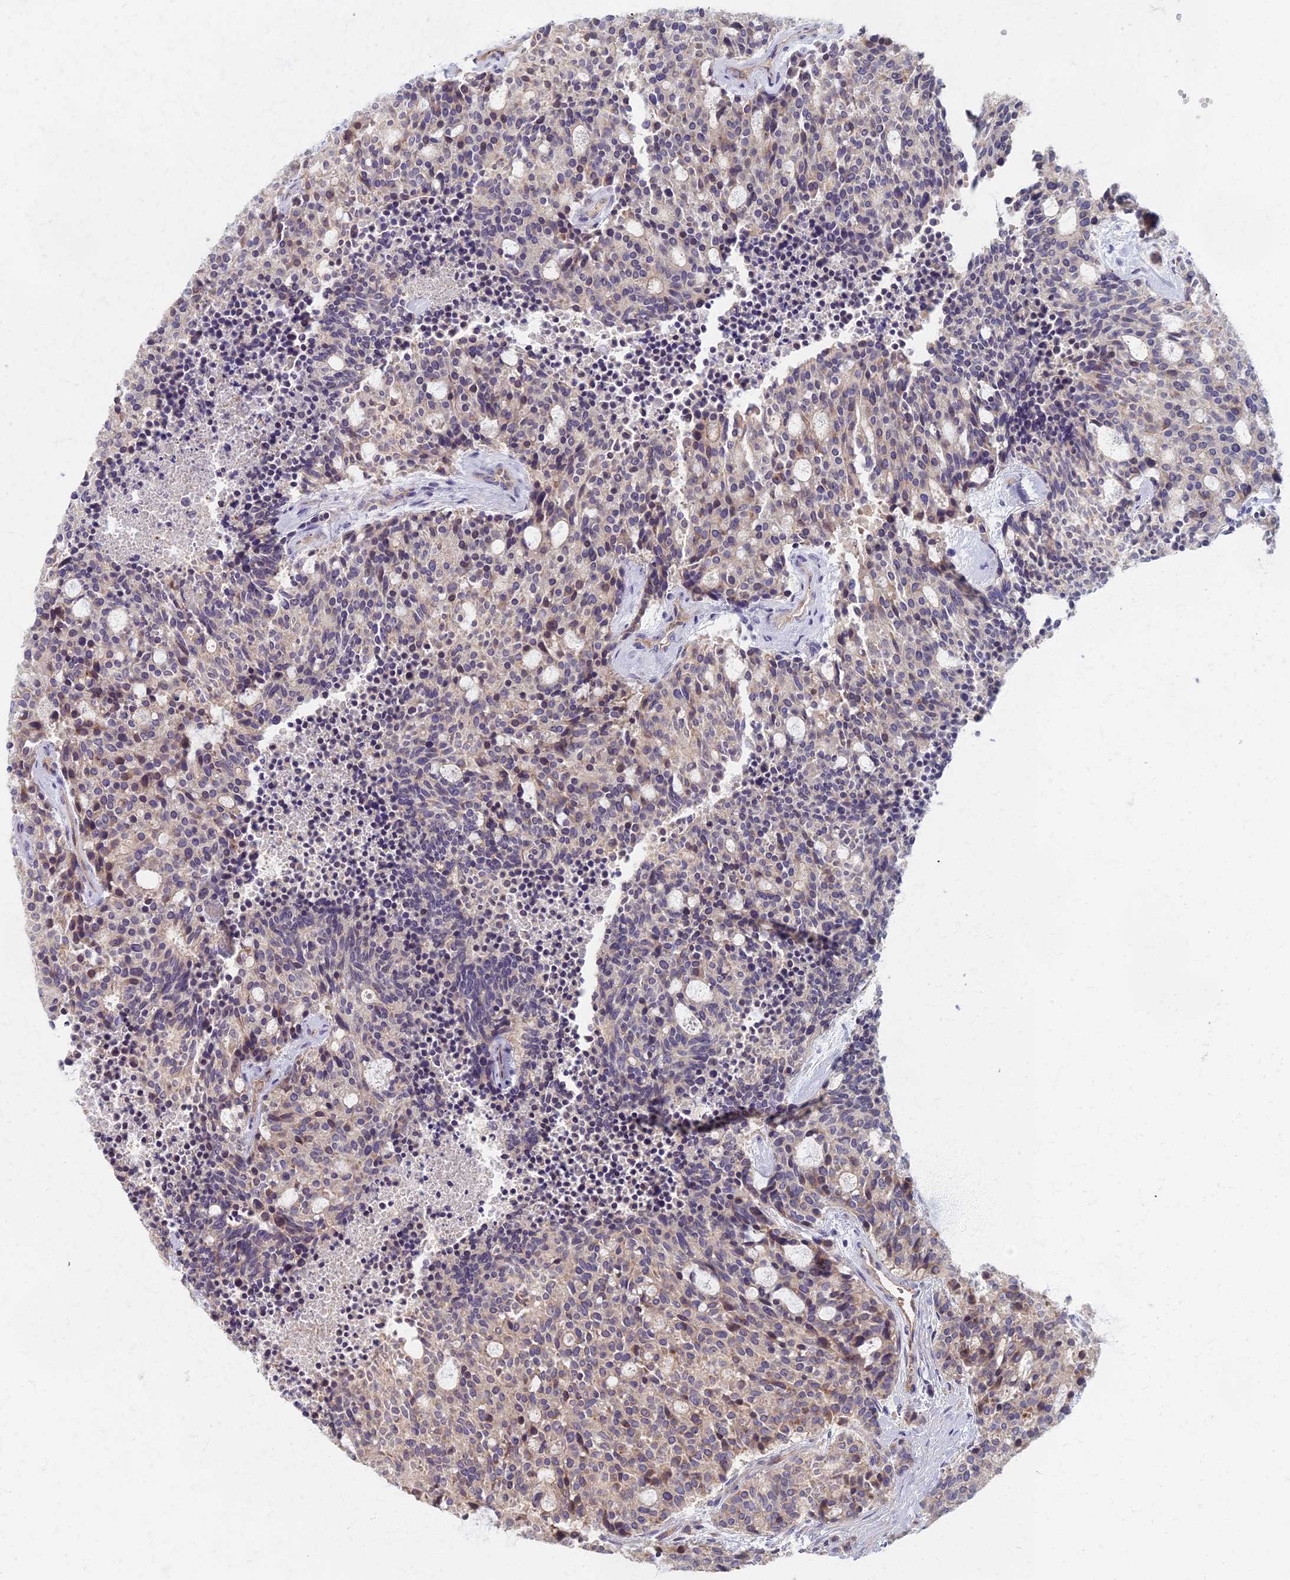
{"staining": {"intensity": "negative", "quantity": "none", "location": "none"}, "tissue": "carcinoid", "cell_type": "Tumor cells", "image_type": "cancer", "snomed": [{"axis": "morphology", "description": "Carcinoid, malignant, NOS"}, {"axis": "topography", "description": "Pancreas"}], "caption": "An immunohistochemistry histopathology image of carcinoid is shown. There is no staining in tumor cells of carcinoid.", "gene": "AP4E1", "patient": {"sex": "female", "age": 54}}